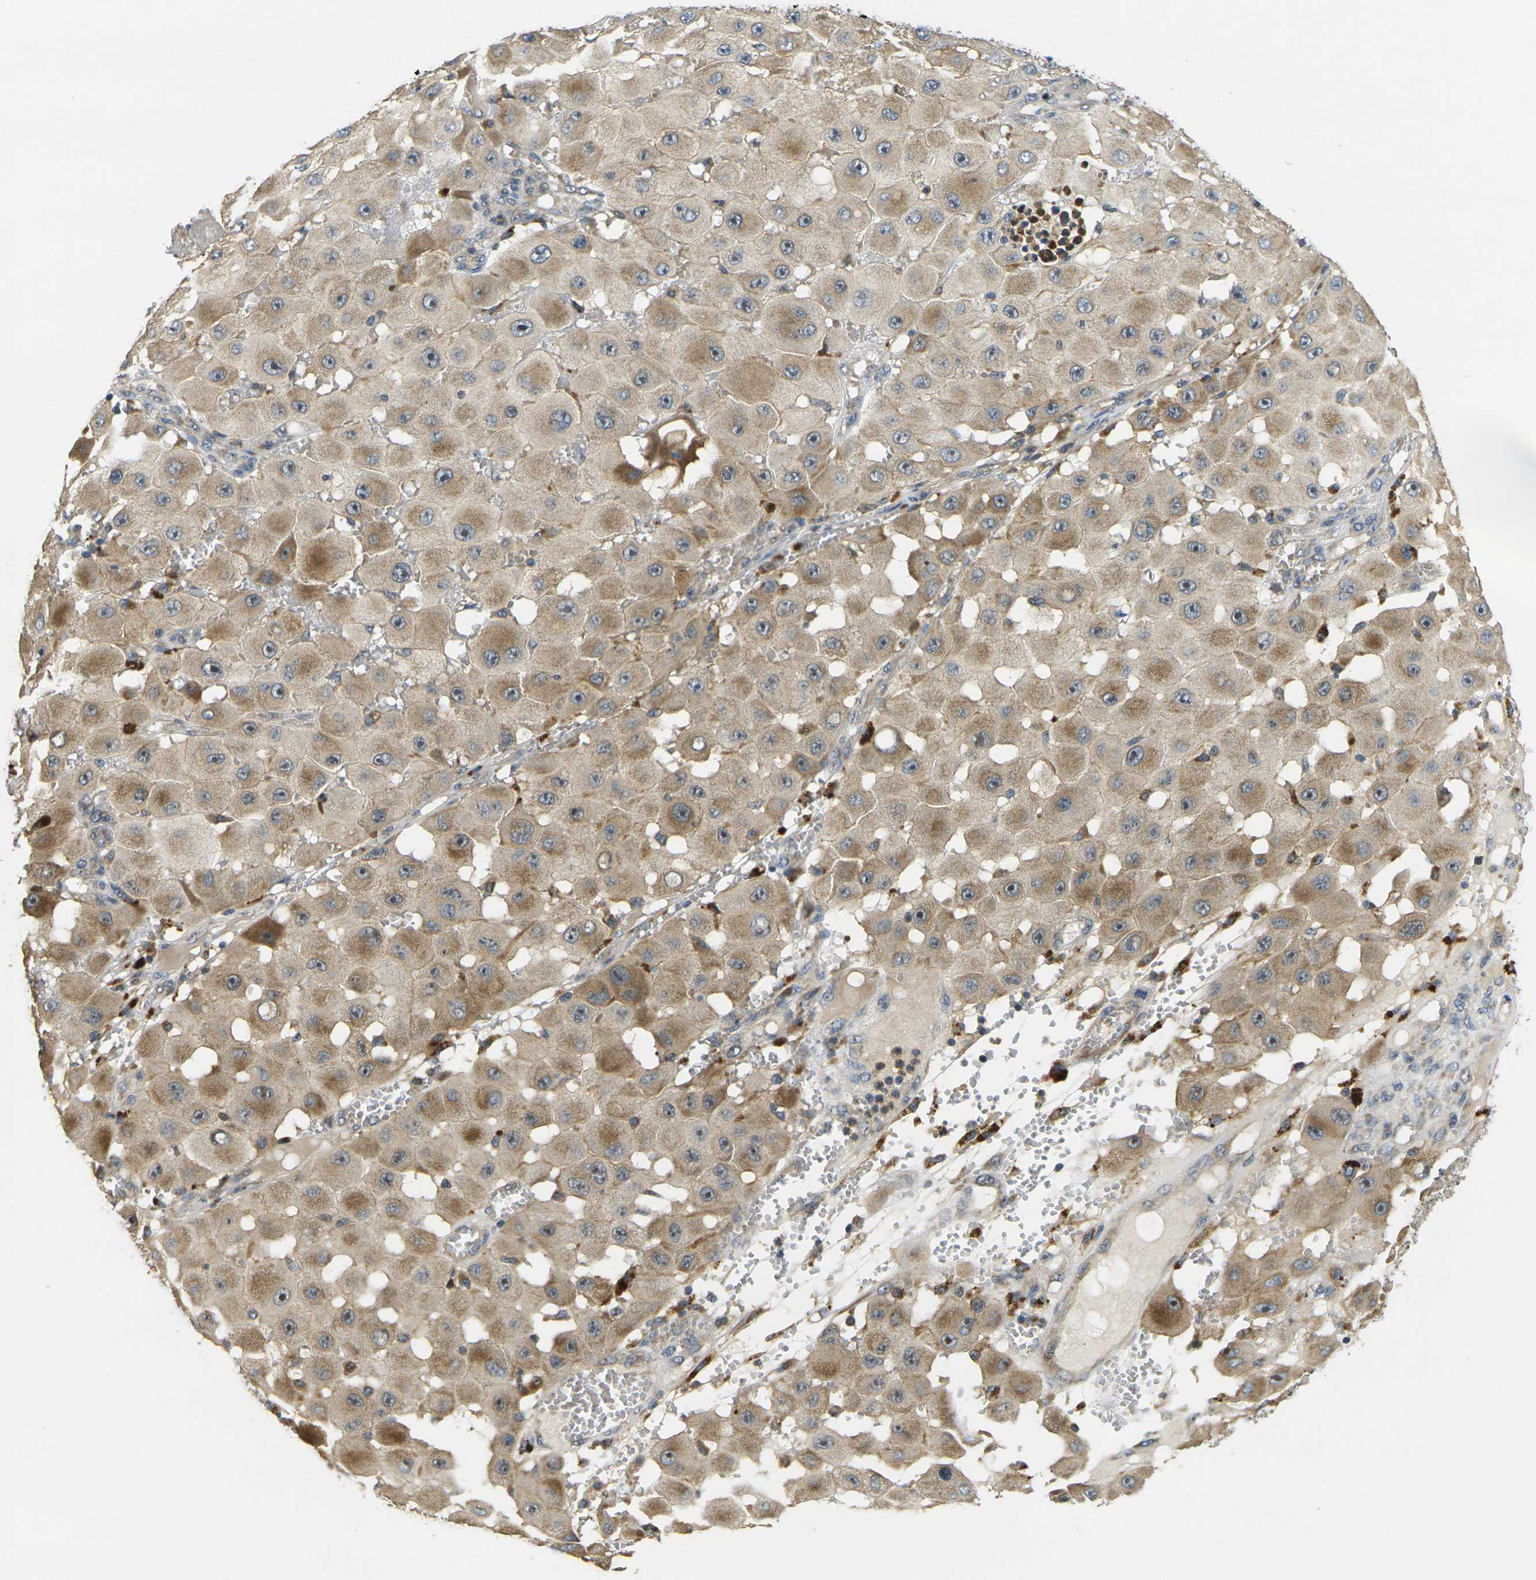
{"staining": {"intensity": "moderate", "quantity": "25%-75%", "location": "cytoplasmic/membranous"}, "tissue": "melanoma", "cell_type": "Tumor cells", "image_type": "cancer", "snomed": [{"axis": "morphology", "description": "Malignant melanoma, NOS"}, {"axis": "topography", "description": "Skin"}], "caption": "This histopathology image reveals malignant melanoma stained with immunohistochemistry (IHC) to label a protein in brown. The cytoplasmic/membranous of tumor cells show moderate positivity for the protein. Nuclei are counter-stained blue.", "gene": "MINAR2", "patient": {"sex": "female", "age": 81}}